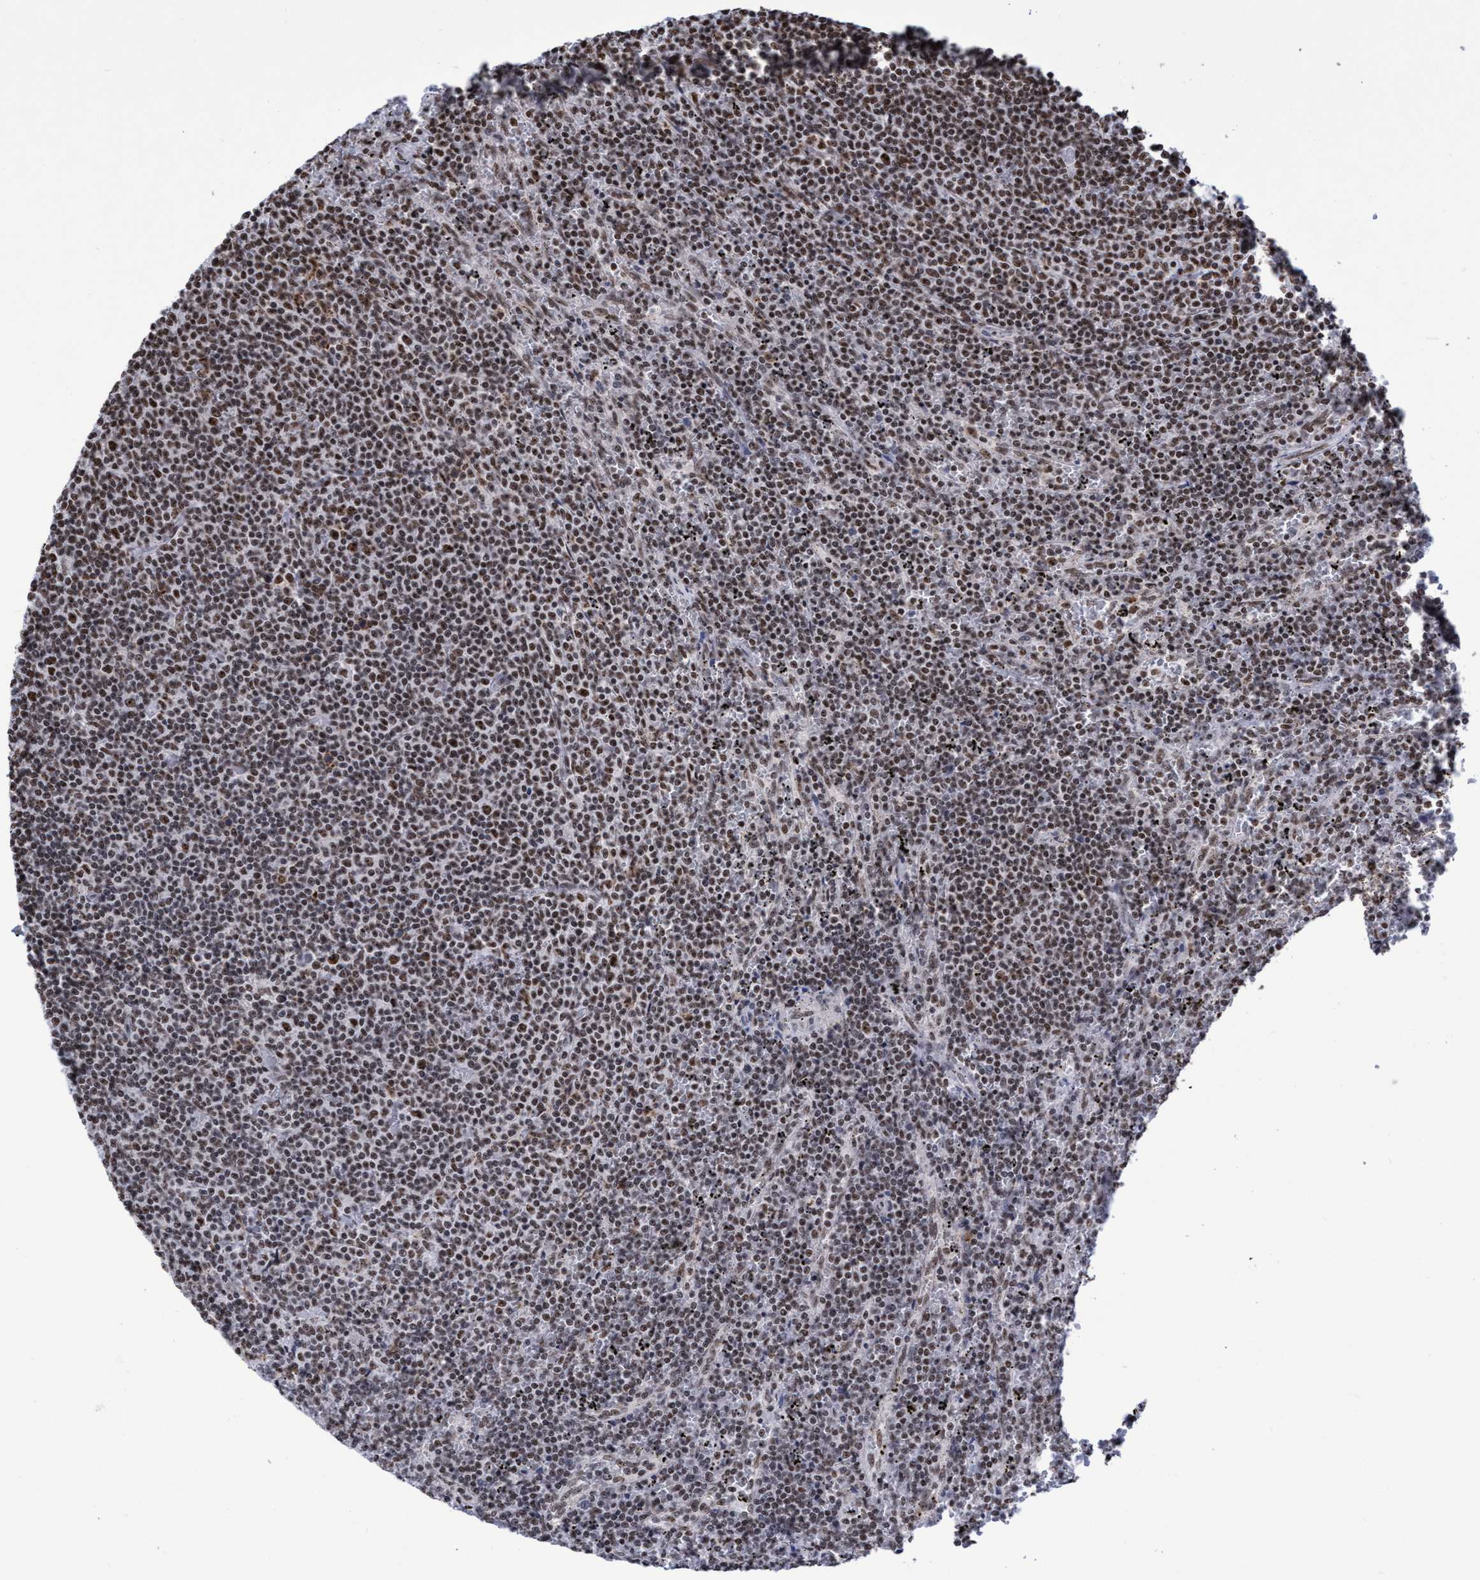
{"staining": {"intensity": "moderate", "quantity": ">75%", "location": "nuclear"}, "tissue": "lymphoma", "cell_type": "Tumor cells", "image_type": "cancer", "snomed": [{"axis": "morphology", "description": "Malignant lymphoma, non-Hodgkin's type, Low grade"}, {"axis": "topography", "description": "Spleen"}], "caption": "This is an image of immunohistochemistry staining of lymphoma, which shows moderate staining in the nuclear of tumor cells.", "gene": "EFCAB10", "patient": {"sex": "female", "age": 50}}